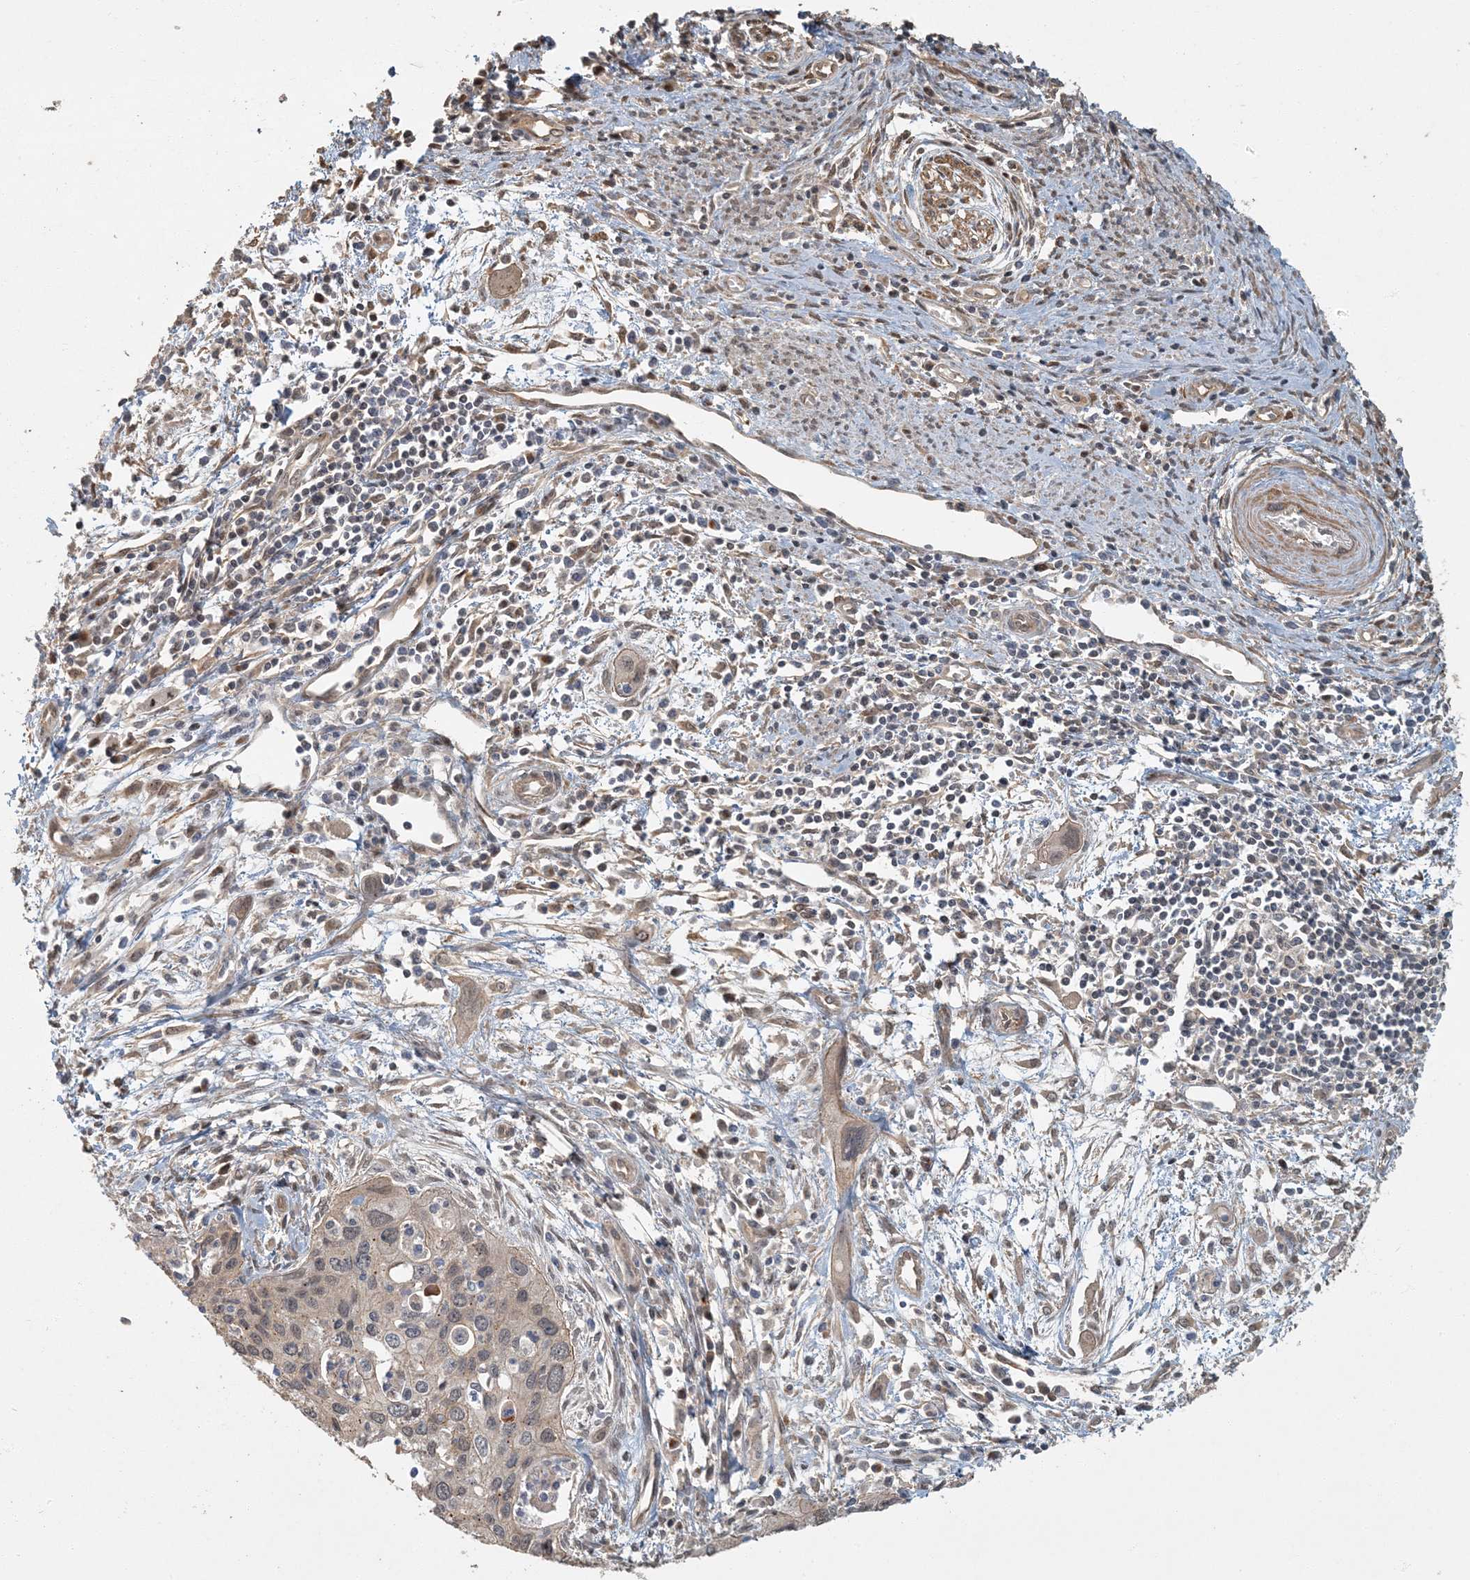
{"staining": {"intensity": "weak", "quantity": "<25%", "location": "cytoplasmic/membranous"}, "tissue": "cervical cancer", "cell_type": "Tumor cells", "image_type": "cancer", "snomed": [{"axis": "morphology", "description": "Squamous cell carcinoma, NOS"}, {"axis": "topography", "description": "Cervix"}], "caption": "Cervical cancer was stained to show a protein in brown. There is no significant expression in tumor cells.", "gene": "AK9", "patient": {"sex": "female", "age": 55}}